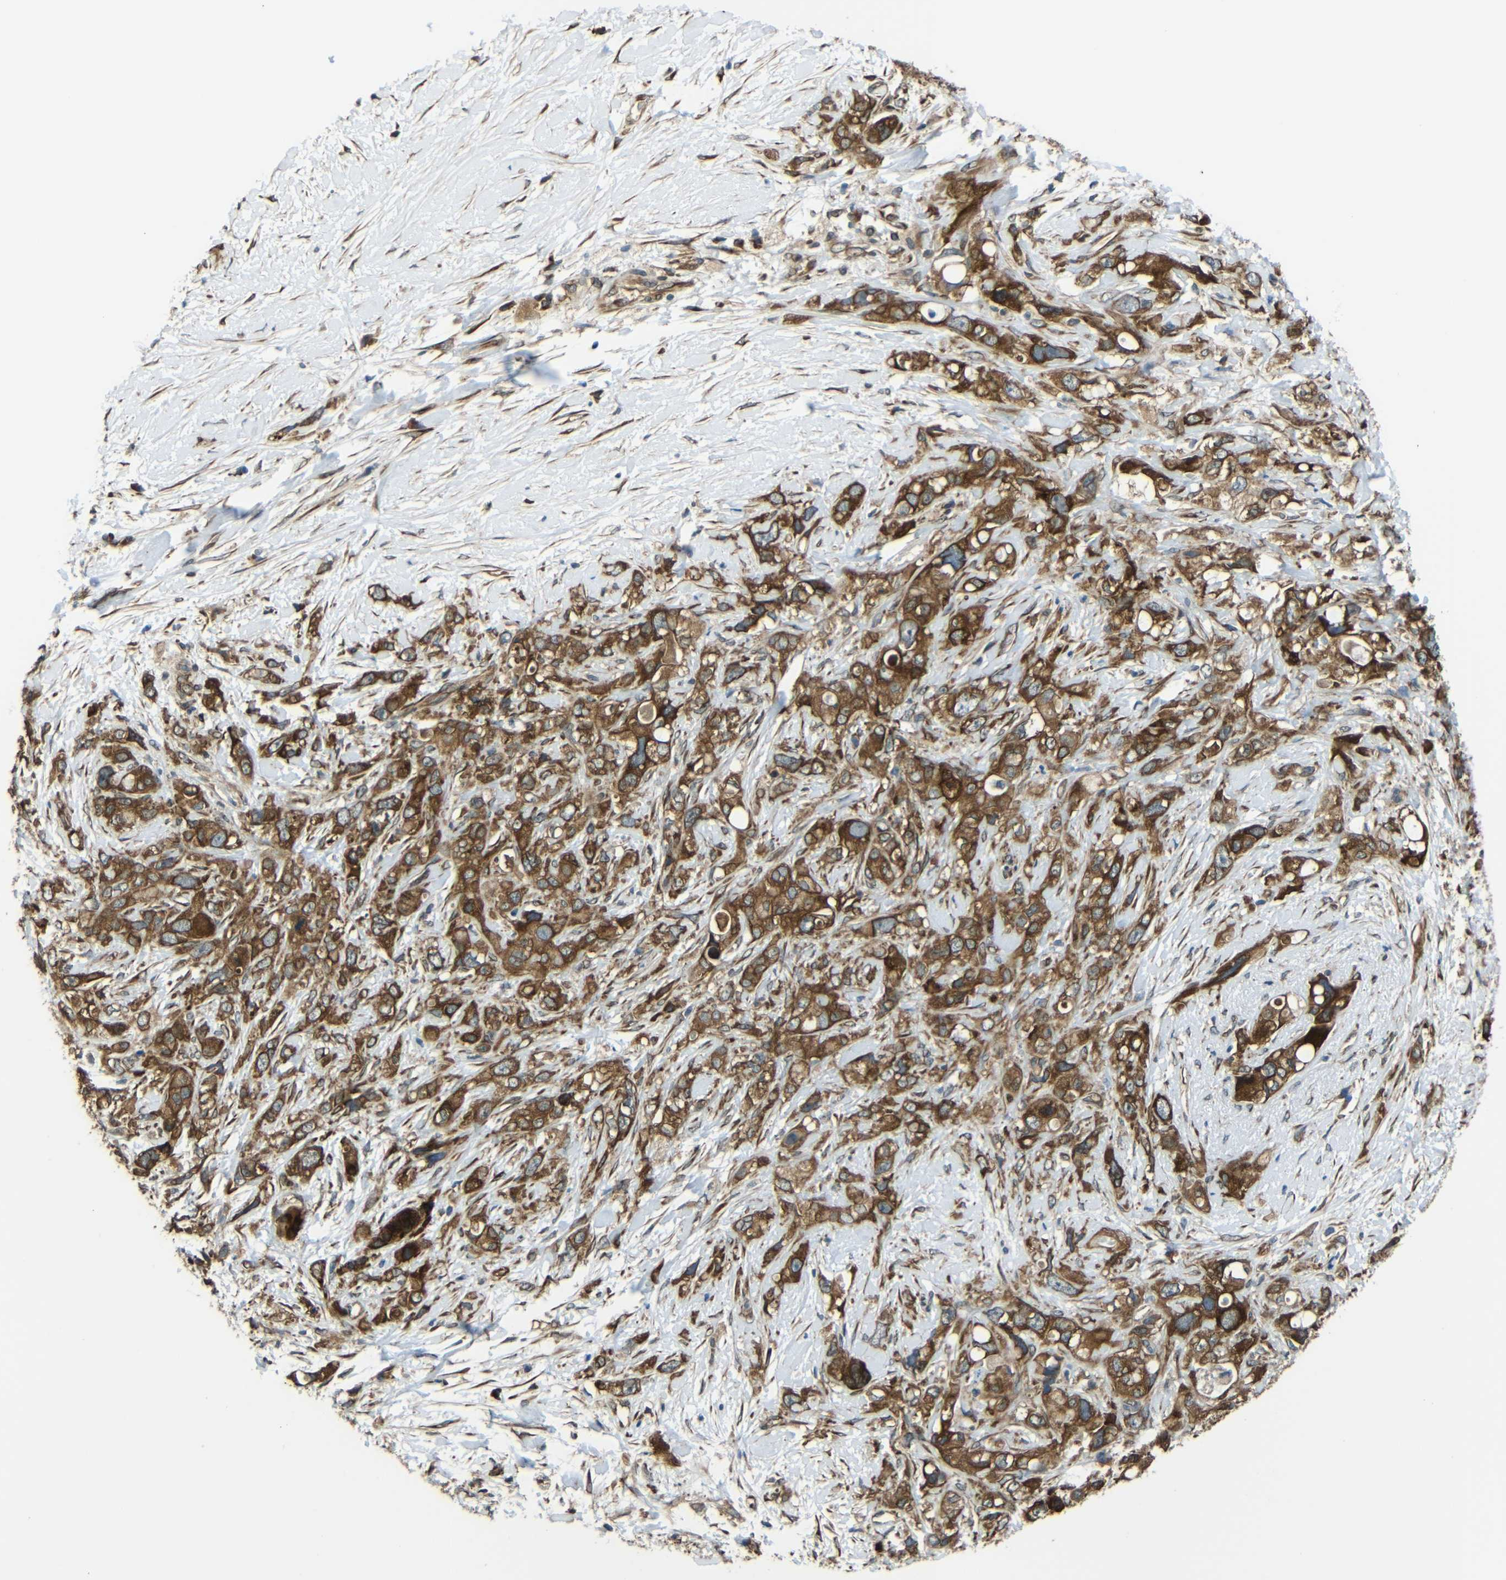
{"staining": {"intensity": "moderate", "quantity": ">75%", "location": "cytoplasmic/membranous"}, "tissue": "pancreatic cancer", "cell_type": "Tumor cells", "image_type": "cancer", "snomed": [{"axis": "morphology", "description": "Adenocarcinoma, NOS"}, {"axis": "topography", "description": "Pancreas"}], "caption": "This image exhibits pancreatic adenocarcinoma stained with immunohistochemistry (IHC) to label a protein in brown. The cytoplasmic/membranous of tumor cells show moderate positivity for the protein. Nuclei are counter-stained blue.", "gene": "VAPB", "patient": {"sex": "female", "age": 56}}